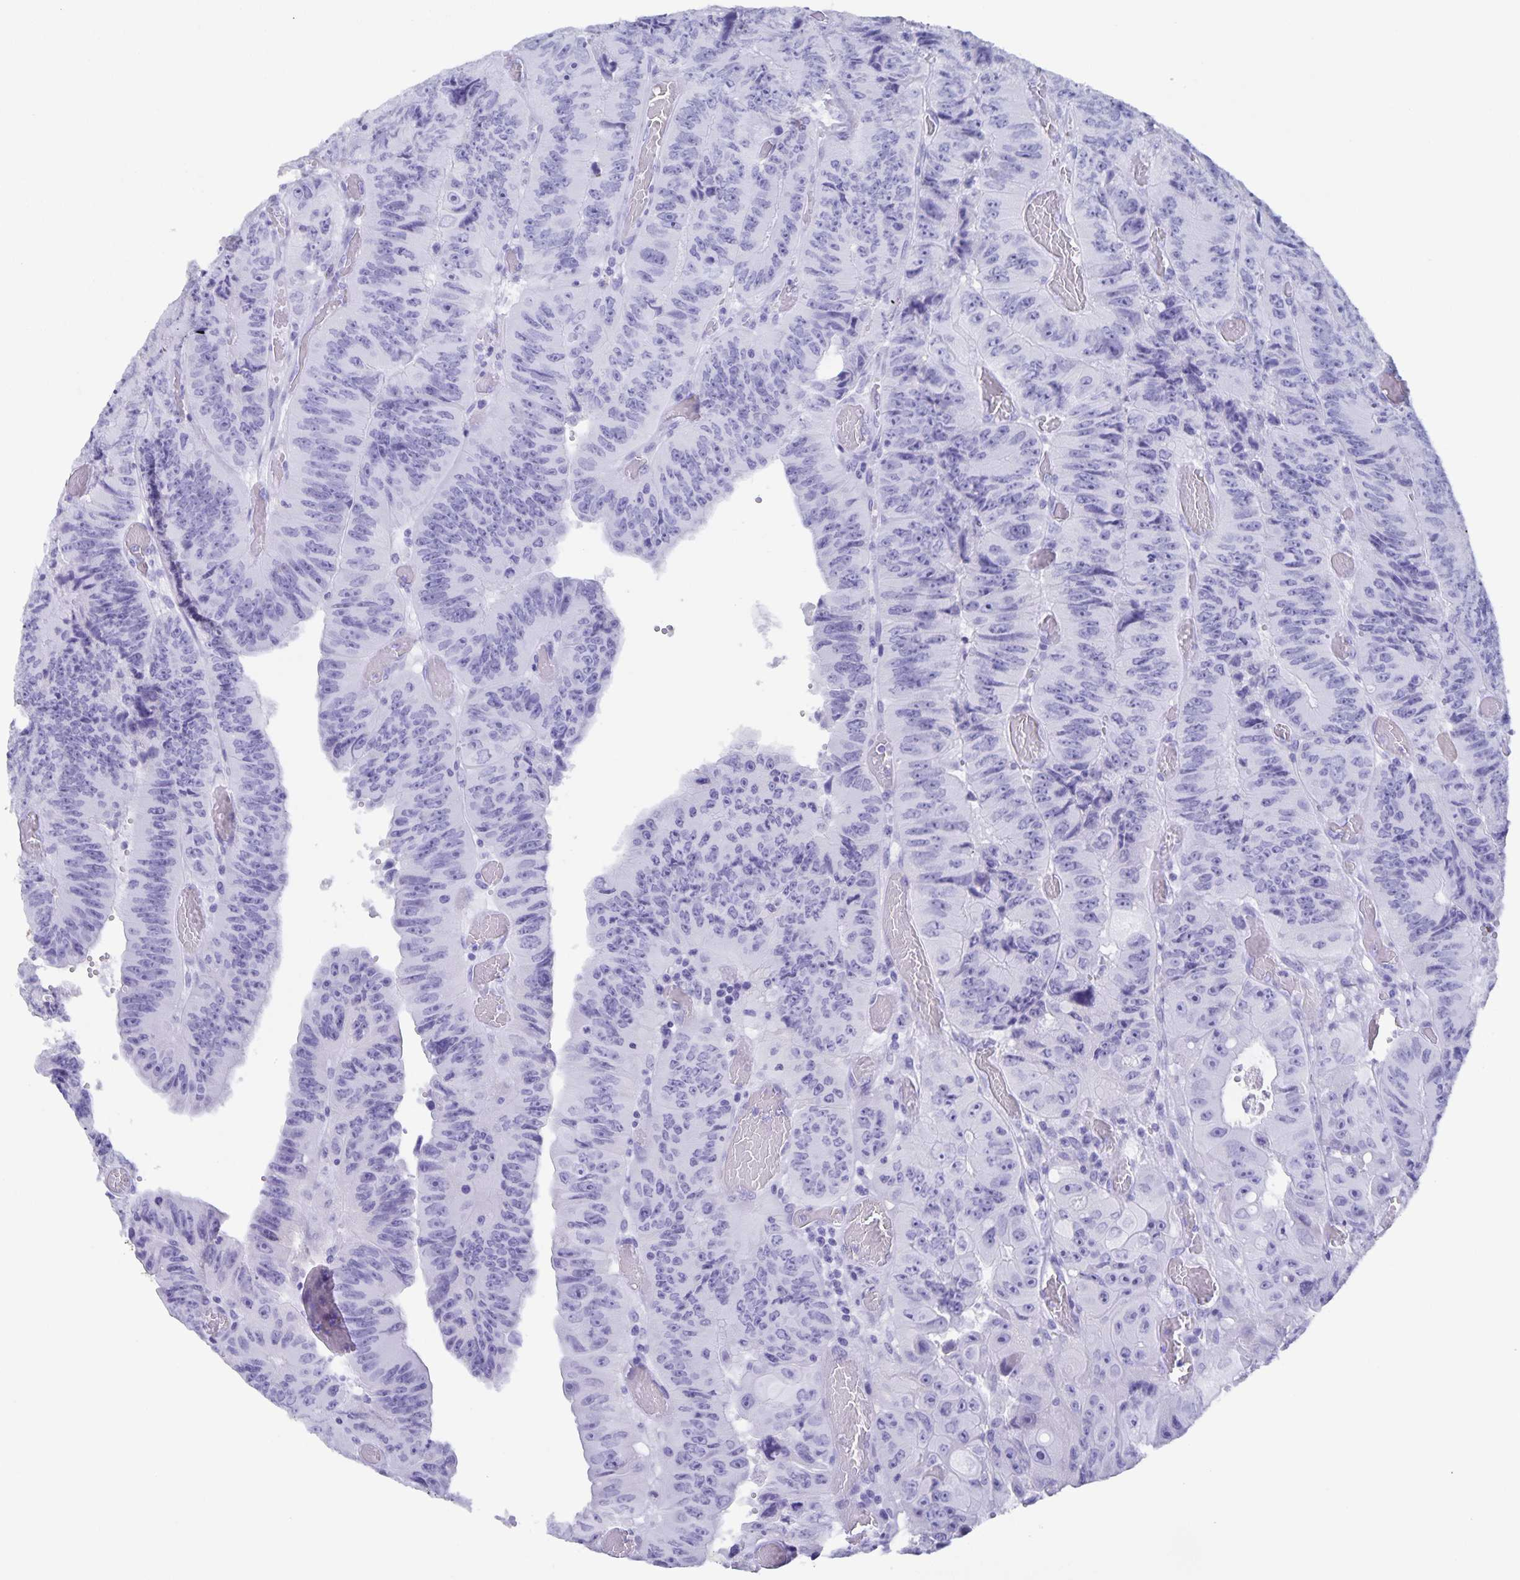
{"staining": {"intensity": "negative", "quantity": "none", "location": "none"}, "tissue": "colorectal cancer", "cell_type": "Tumor cells", "image_type": "cancer", "snomed": [{"axis": "morphology", "description": "Adenocarcinoma, NOS"}, {"axis": "topography", "description": "Colon"}], "caption": "Colorectal adenocarcinoma was stained to show a protein in brown. There is no significant expression in tumor cells.", "gene": "AQP4", "patient": {"sex": "female", "age": 84}}